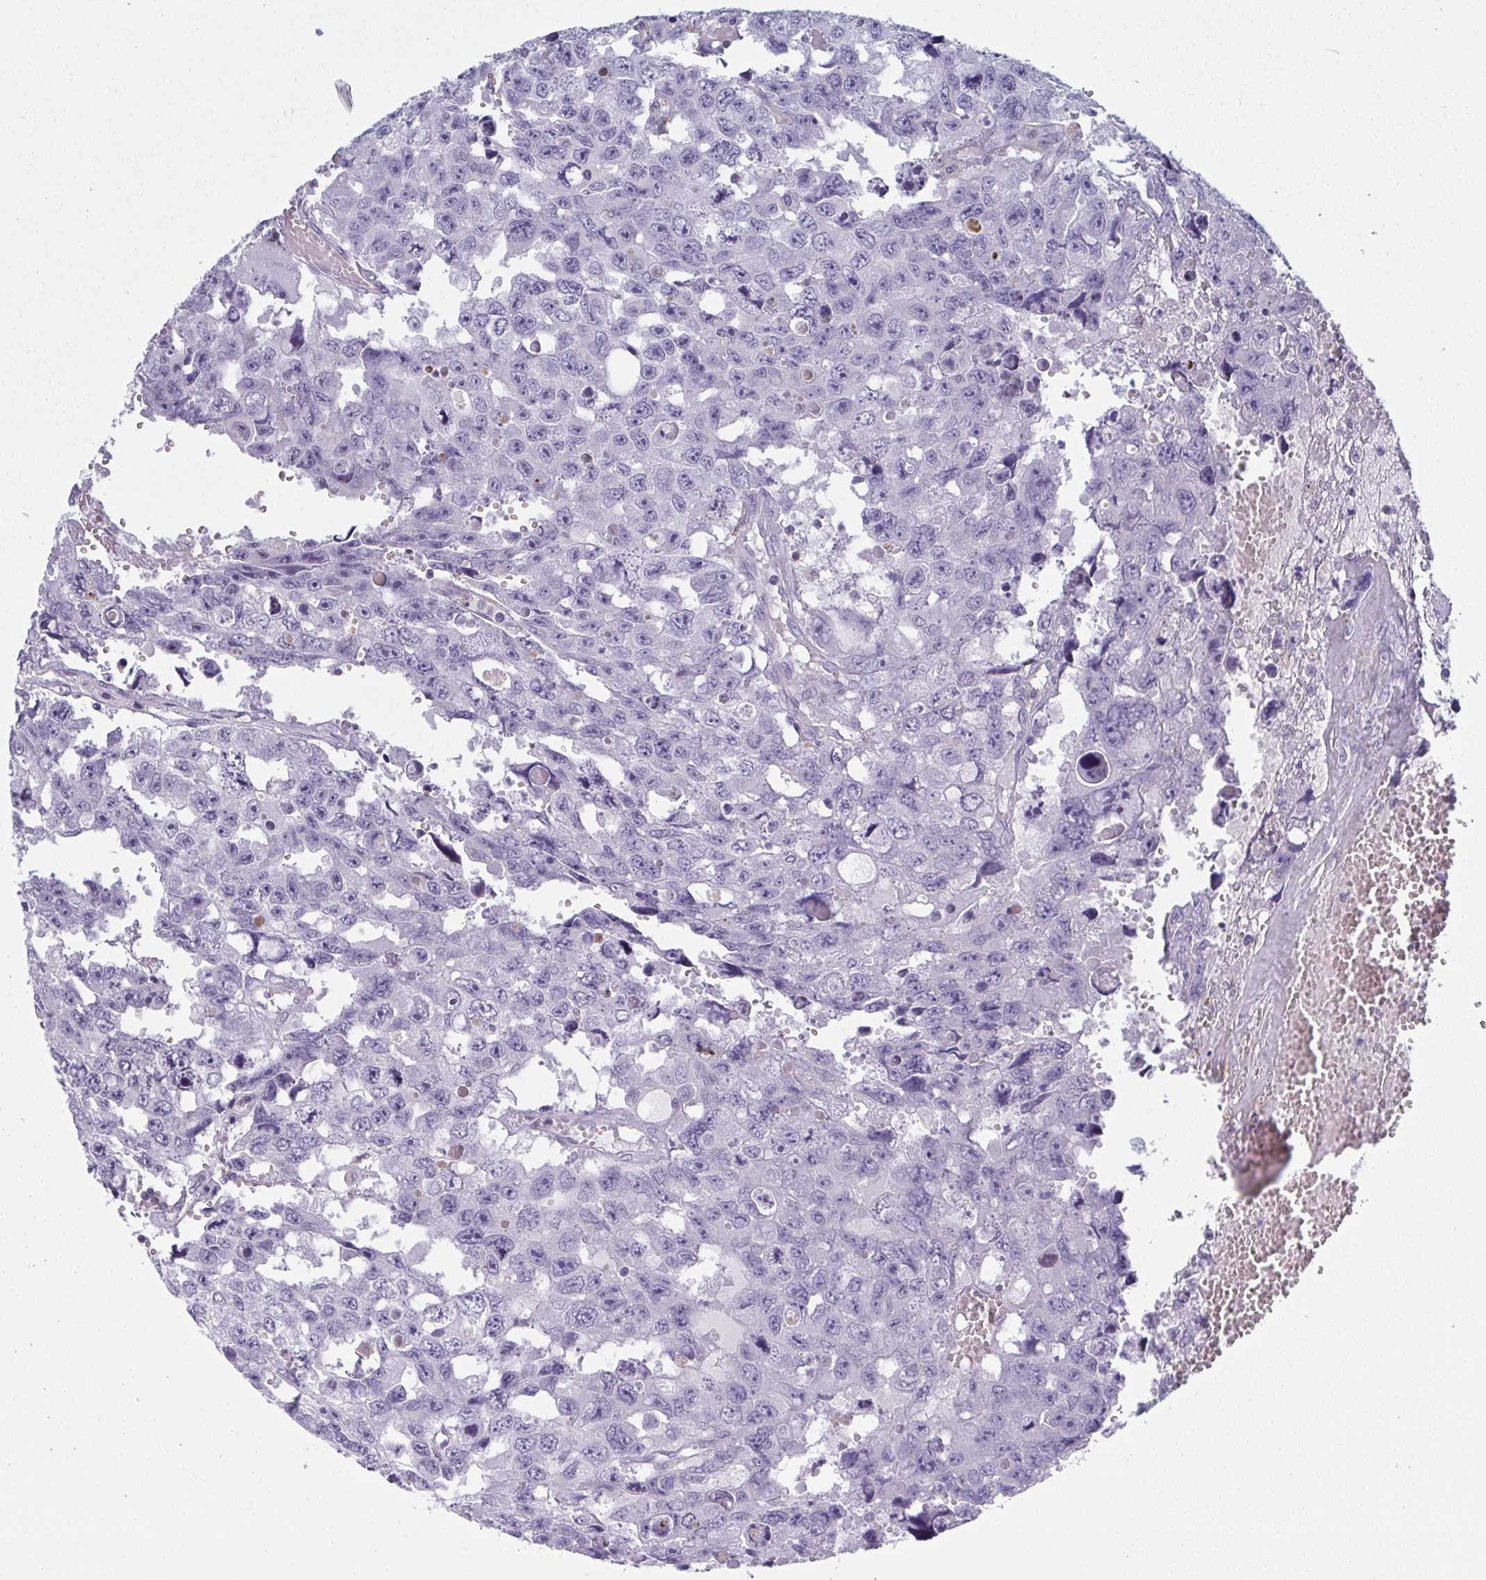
{"staining": {"intensity": "negative", "quantity": "none", "location": "none"}, "tissue": "testis cancer", "cell_type": "Tumor cells", "image_type": "cancer", "snomed": [{"axis": "morphology", "description": "Seminoma, NOS"}, {"axis": "topography", "description": "Testis"}], "caption": "Protein analysis of testis seminoma shows no significant staining in tumor cells. The staining was performed using DAB (3,3'-diaminobenzidine) to visualize the protein expression in brown, while the nuclei were stained in blue with hematoxylin (Magnification: 20x).", "gene": "DISP2", "patient": {"sex": "male", "age": 26}}